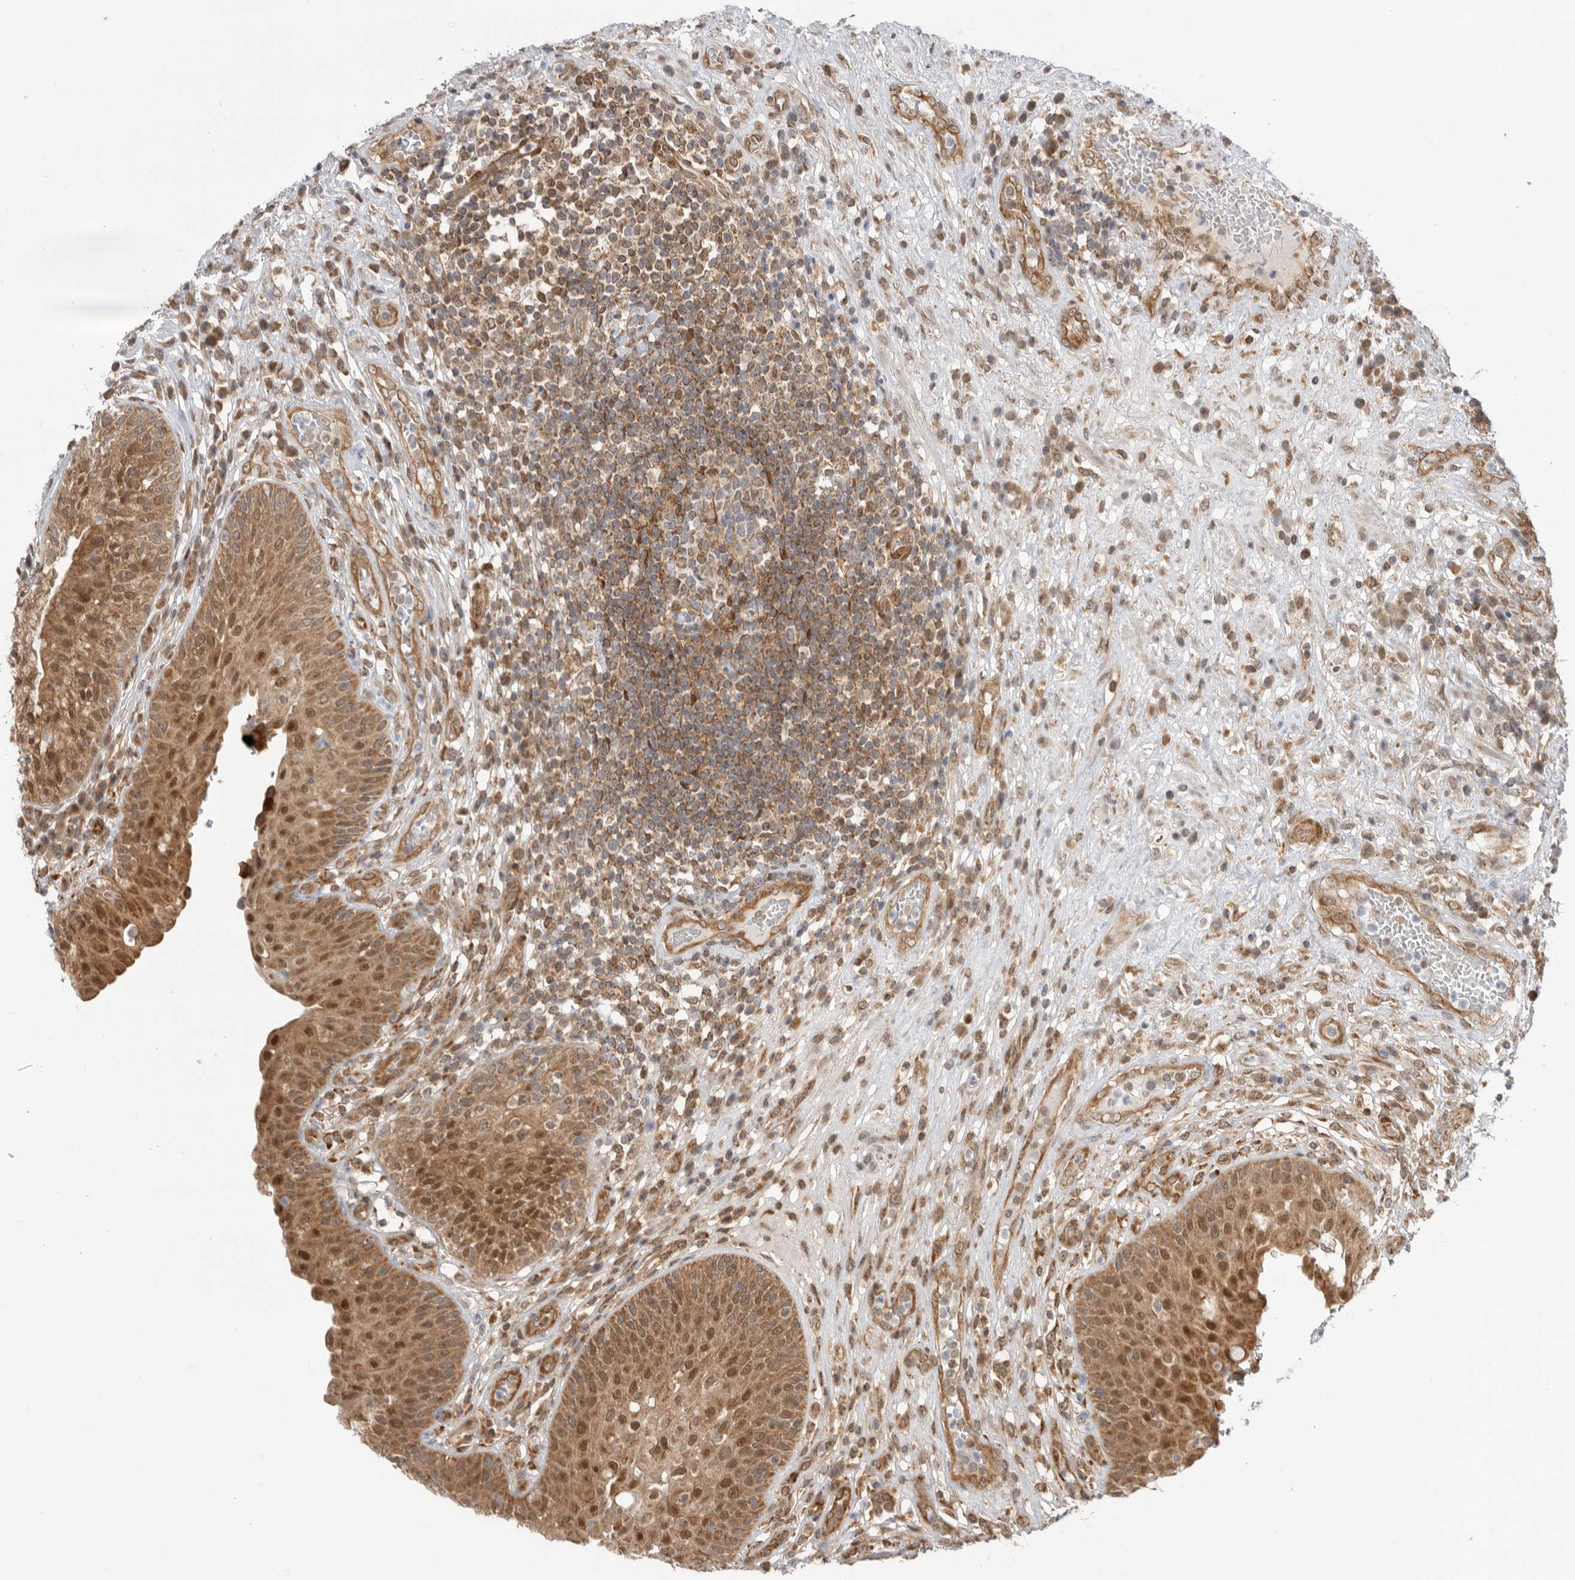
{"staining": {"intensity": "moderate", "quantity": ">75%", "location": "cytoplasmic/membranous,nuclear"}, "tissue": "urinary bladder", "cell_type": "Urothelial cells", "image_type": "normal", "snomed": [{"axis": "morphology", "description": "Normal tissue, NOS"}, {"axis": "topography", "description": "Urinary bladder"}], "caption": "Brown immunohistochemical staining in unremarkable human urinary bladder displays moderate cytoplasmic/membranous,nuclear expression in approximately >75% of urothelial cells. The staining is performed using DAB brown chromogen to label protein expression. The nuclei are counter-stained blue using hematoxylin.", "gene": "DCAF8", "patient": {"sex": "female", "age": 62}}